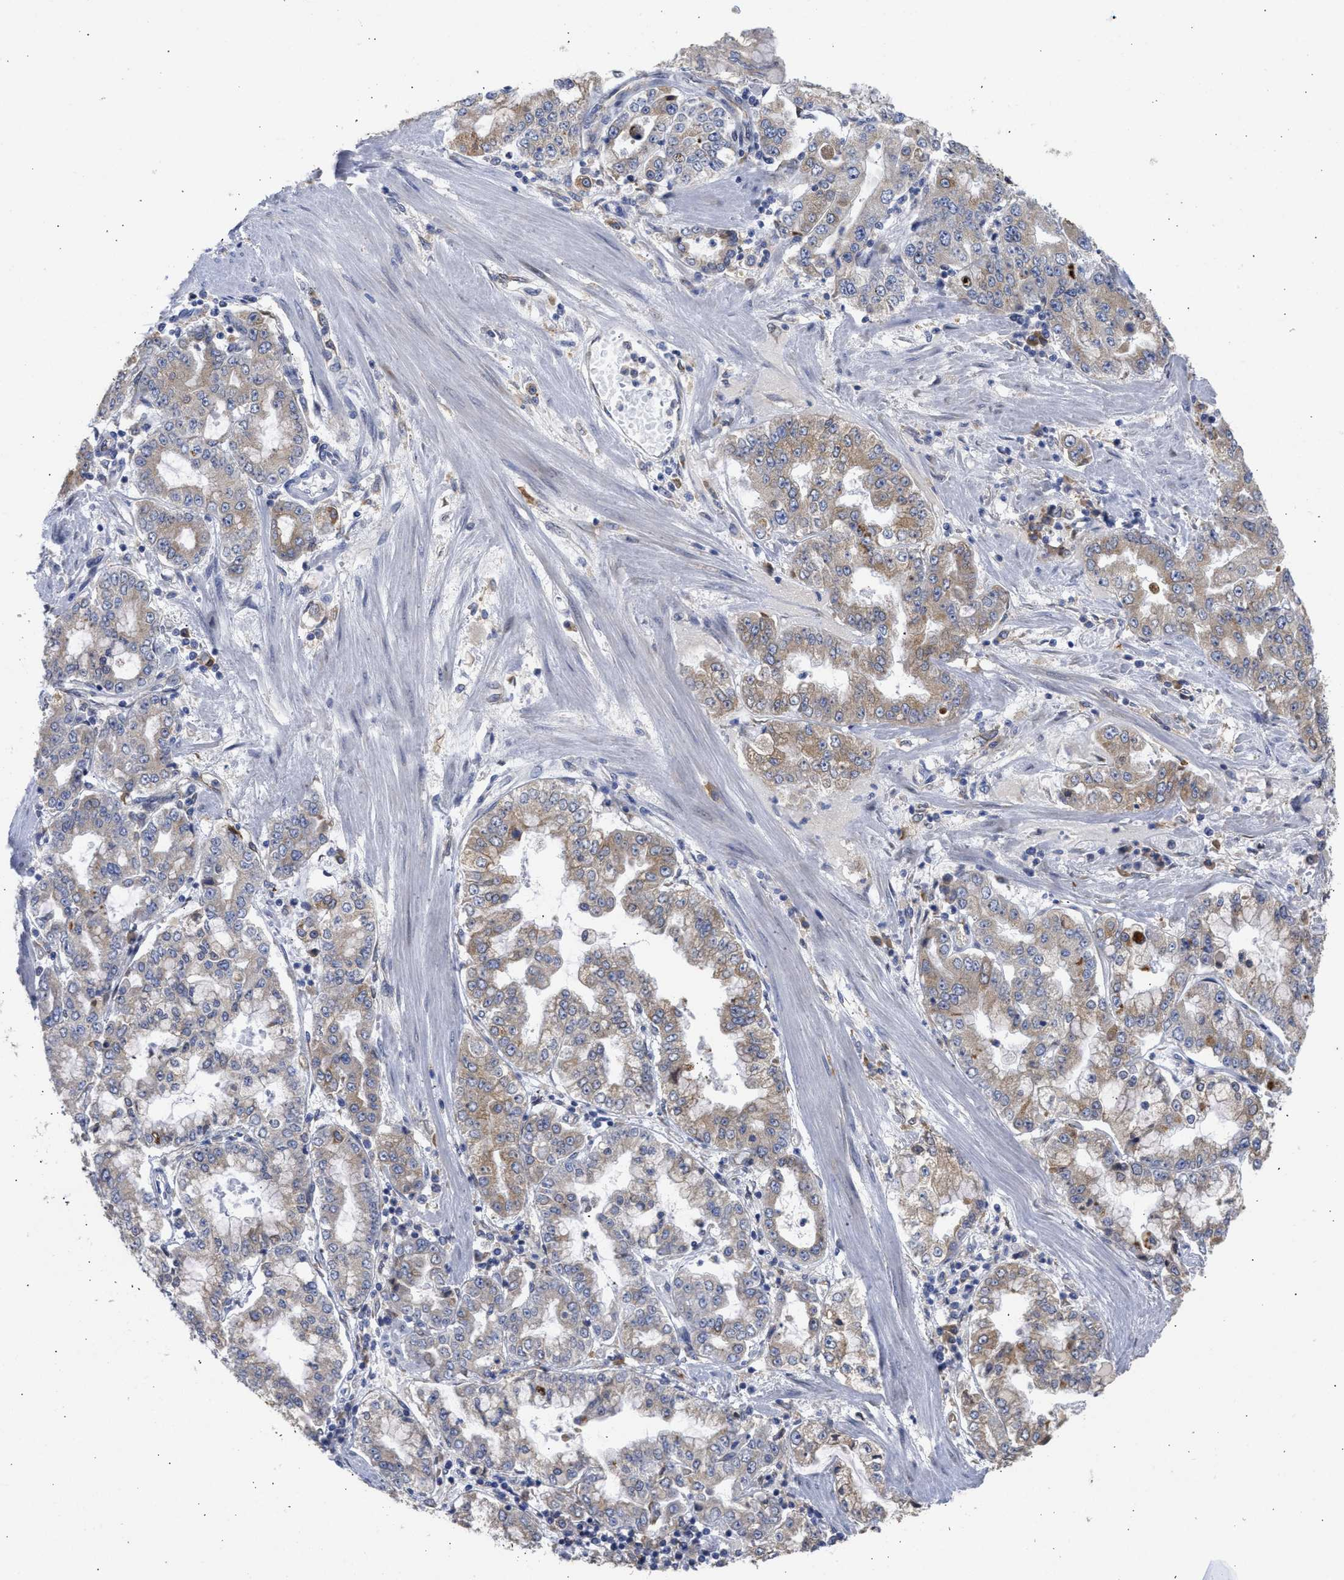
{"staining": {"intensity": "weak", "quantity": ">75%", "location": "cytoplasmic/membranous"}, "tissue": "stomach cancer", "cell_type": "Tumor cells", "image_type": "cancer", "snomed": [{"axis": "morphology", "description": "Adenocarcinoma, NOS"}, {"axis": "topography", "description": "Stomach"}], "caption": "Weak cytoplasmic/membranous staining for a protein is seen in about >75% of tumor cells of adenocarcinoma (stomach) using immunohistochemistry.", "gene": "TMED1", "patient": {"sex": "male", "age": 76}}